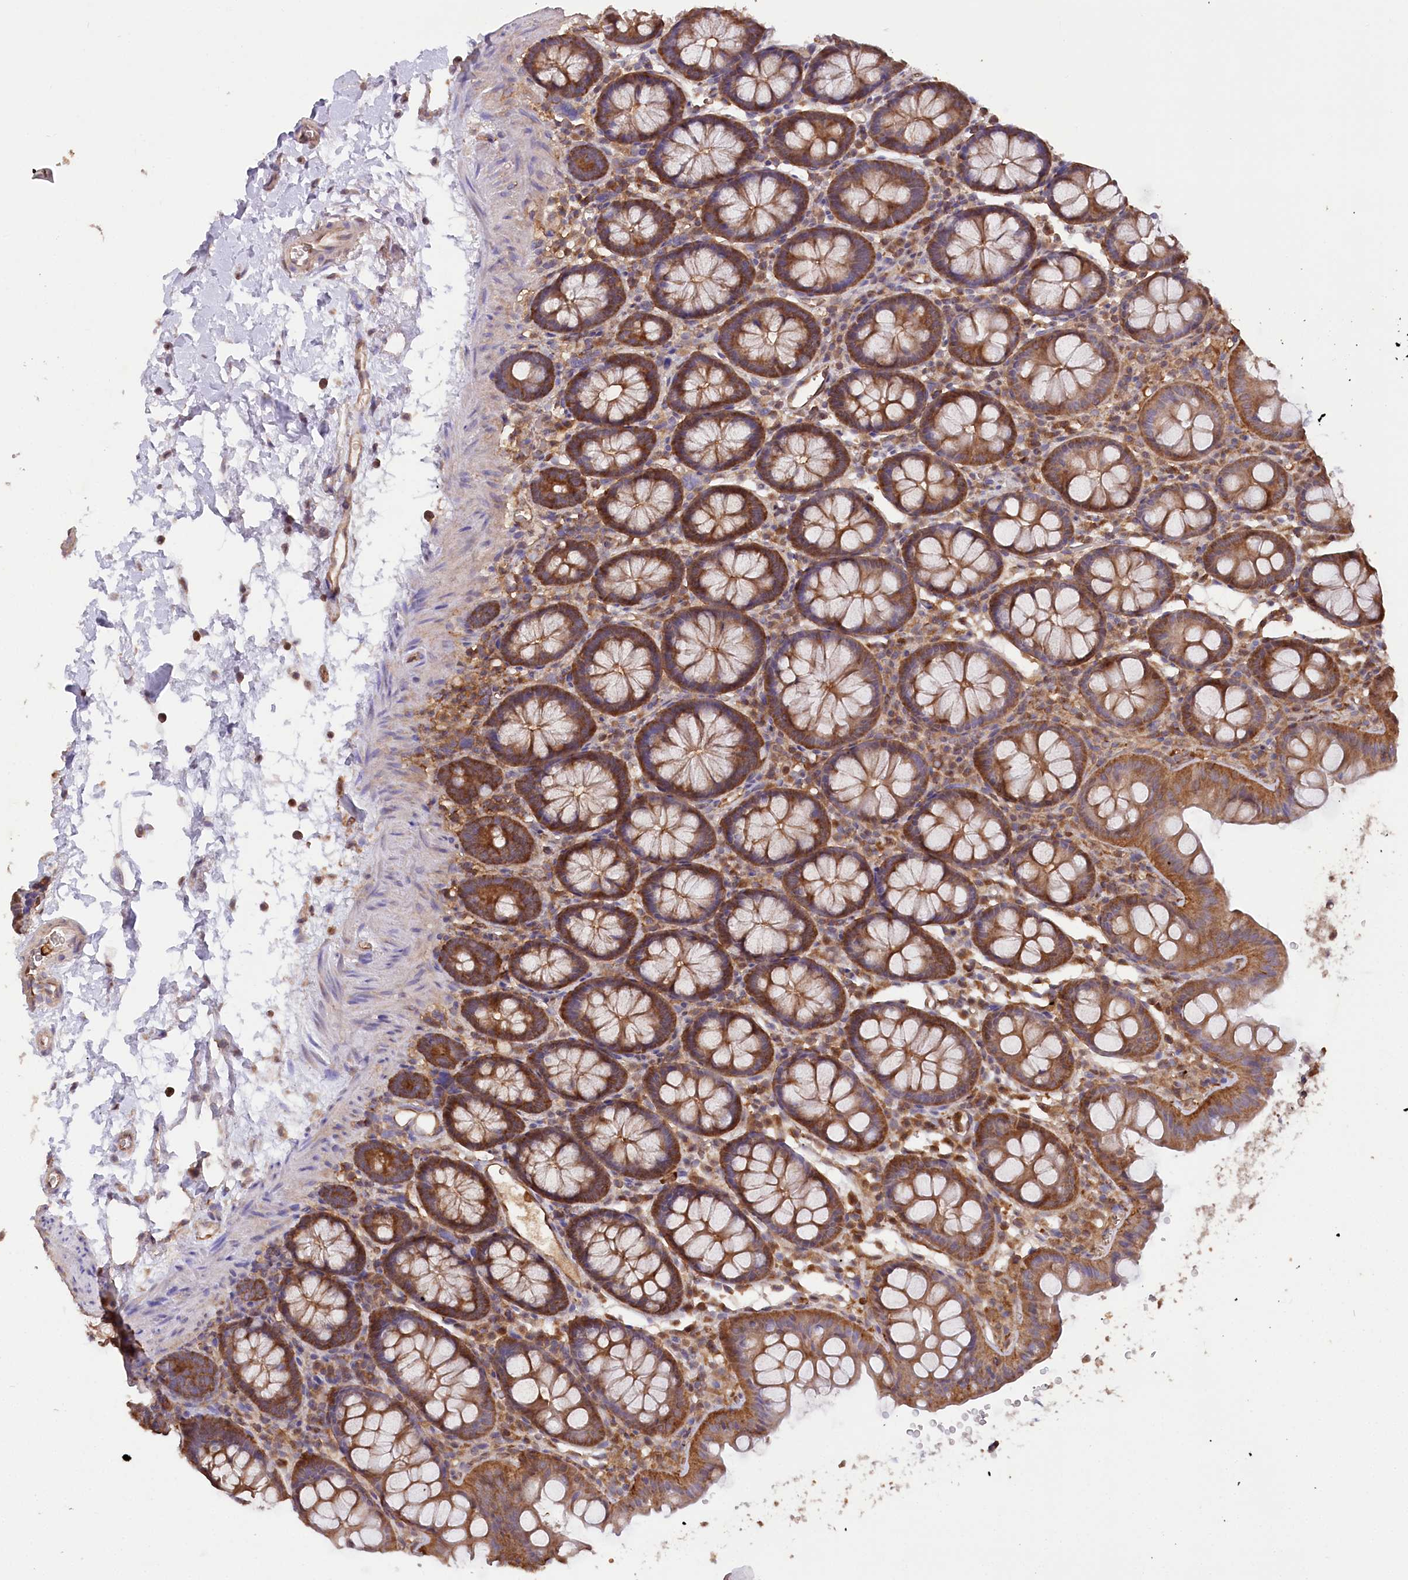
{"staining": {"intensity": "moderate", "quantity": ">75%", "location": "cytoplasmic/membranous"}, "tissue": "colon", "cell_type": "Endothelial cells", "image_type": "normal", "snomed": [{"axis": "morphology", "description": "Normal tissue, NOS"}, {"axis": "topography", "description": "Colon"}], "caption": "The micrograph exhibits staining of unremarkable colon, revealing moderate cytoplasmic/membranous protein positivity (brown color) within endothelial cells.", "gene": "LSG1", "patient": {"sex": "male", "age": 75}}